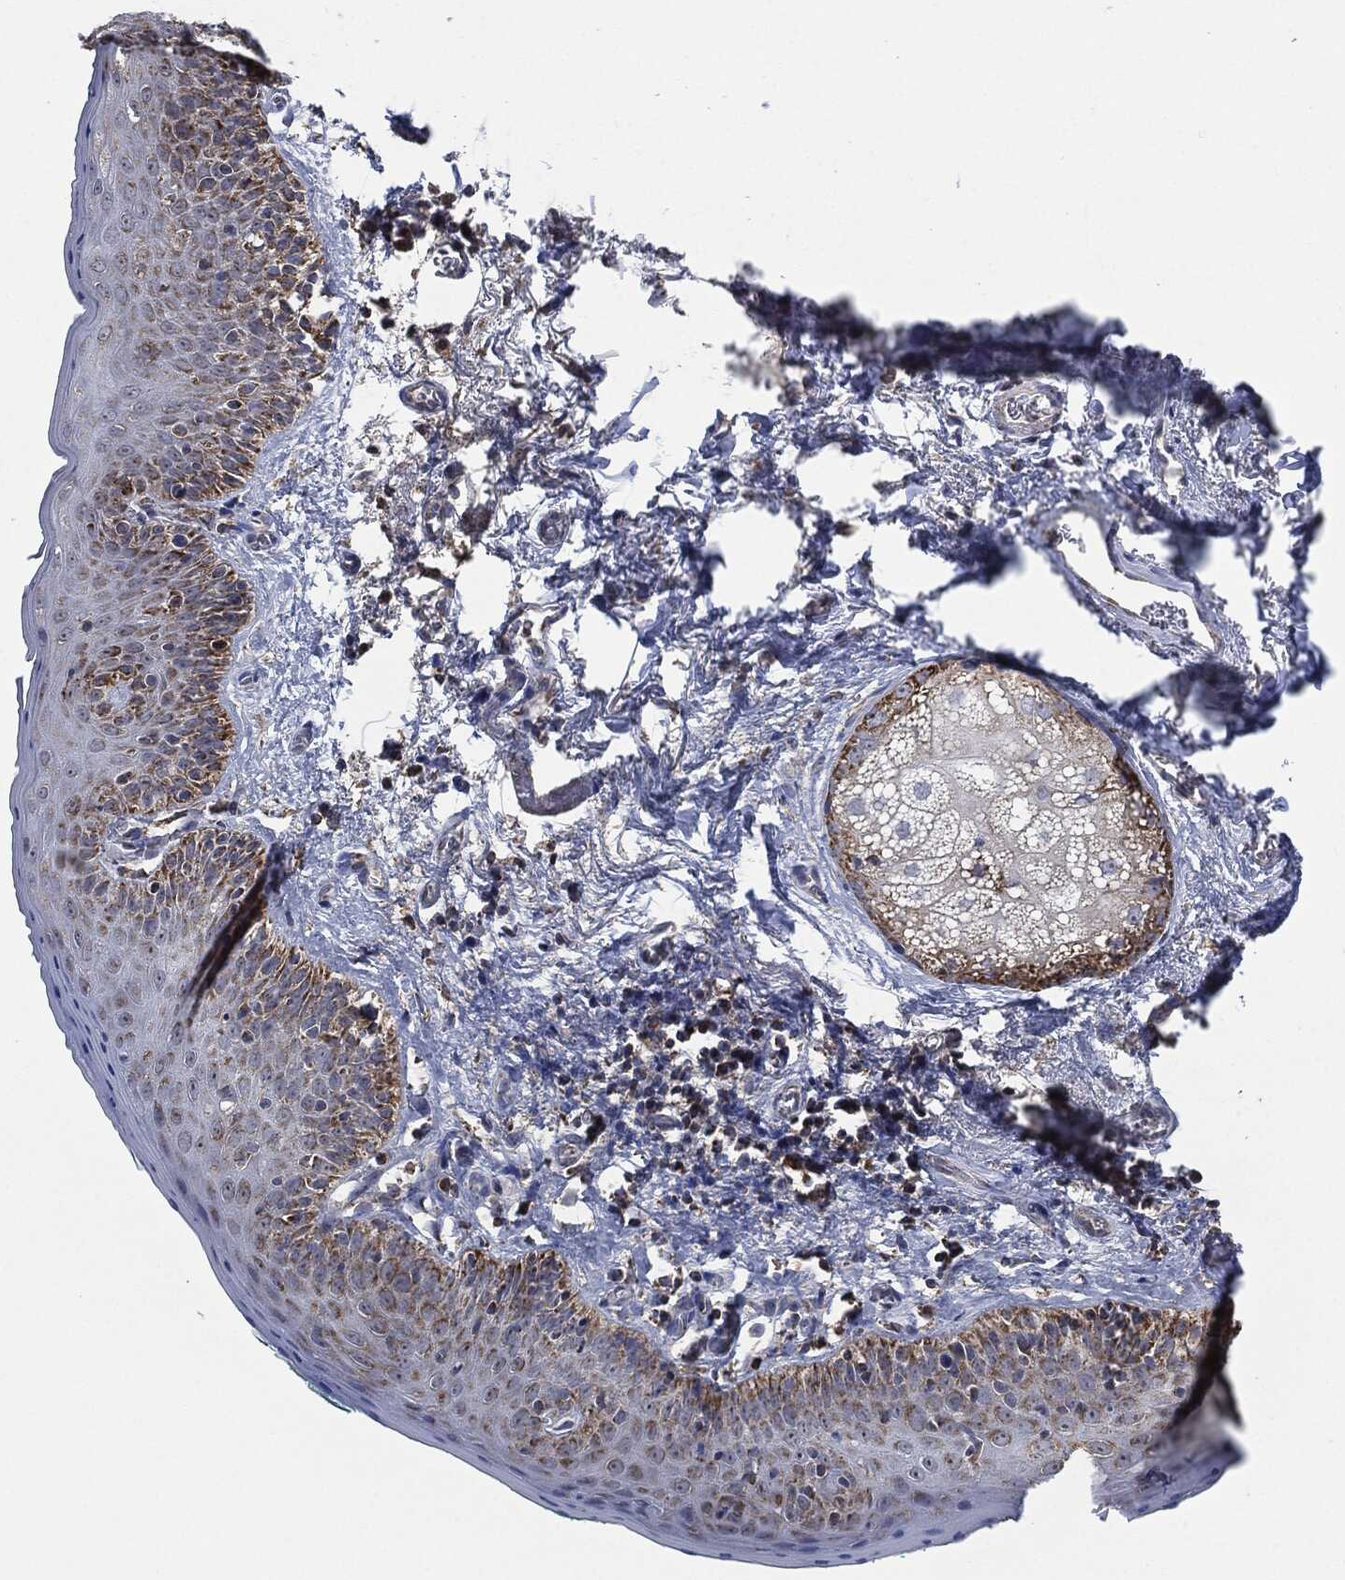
{"staining": {"intensity": "moderate", "quantity": "<25%", "location": "cytoplasmic/membranous"}, "tissue": "vagina", "cell_type": "Squamous epithelial cells", "image_type": "normal", "snomed": [{"axis": "morphology", "description": "Normal tissue, NOS"}, {"axis": "topography", "description": "Vagina"}], "caption": "Immunohistochemistry histopathology image of unremarkable human vagina stained for a protein (brown), which exhibits low levels of moderate cytoplasmic/membranous positivity in about <25% of squamous epithelial cells.", "gene": "NDUFV2", "patient": {"sex": "female", "age": 66}}